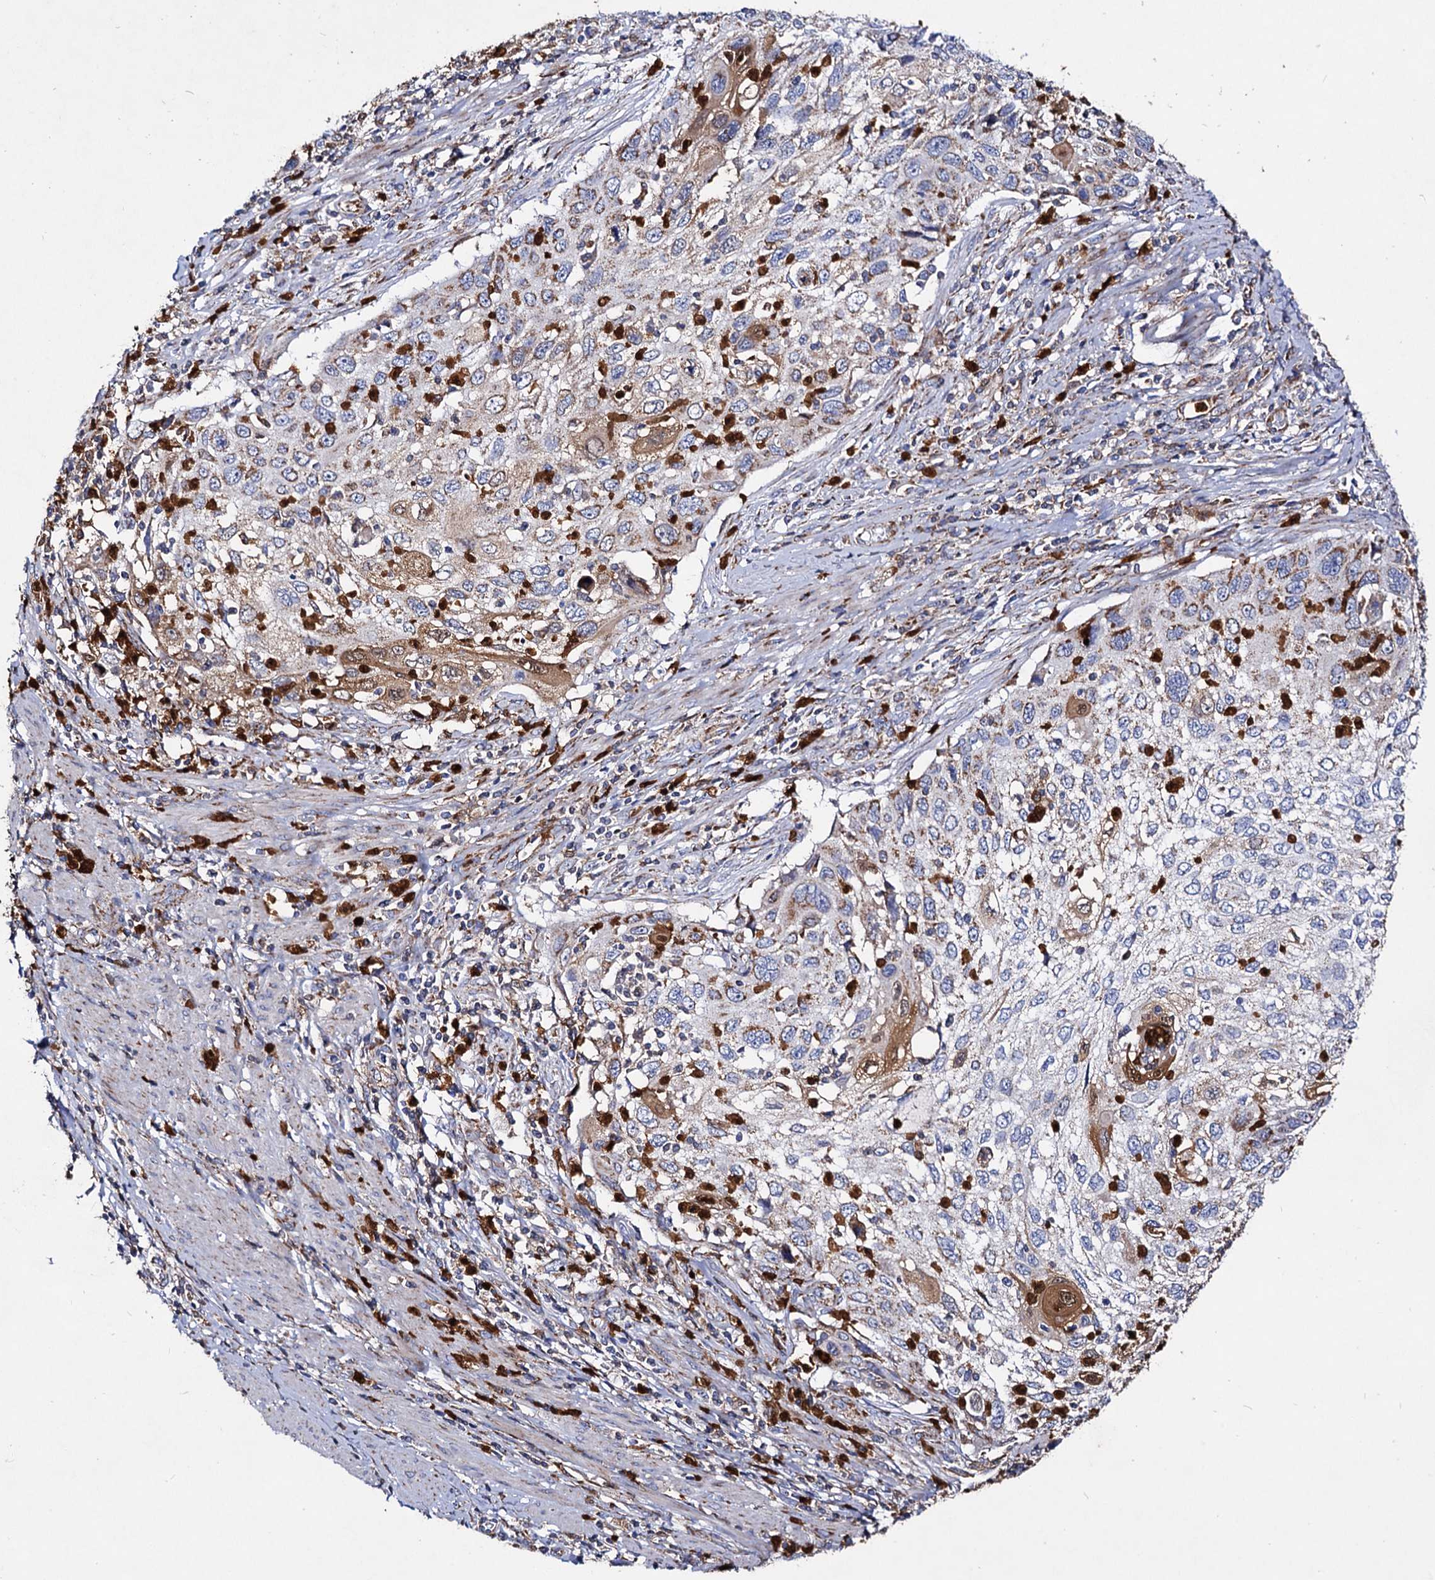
{"staining": {"intensity": "moderate", "quantity": "<25%", "location": "cytoplasmic/membranous,nuclear"}, "tissue": "cervical cancer", "cell_type": "Tumor cells", "image_type": "cancer", "snomed": [{"axis": "morphology", "description": "Squamous cell carcinoma, NOS"}, {"axis": "topography", "description": "Cervix"}], "caption": "Cervical cancer (squamous cell carcinoma) stained with a protein marker demonstrates moderate staining in tumor cells.", "gene": "ACAD9", "patient": {"sex": "female", "age": 70}}